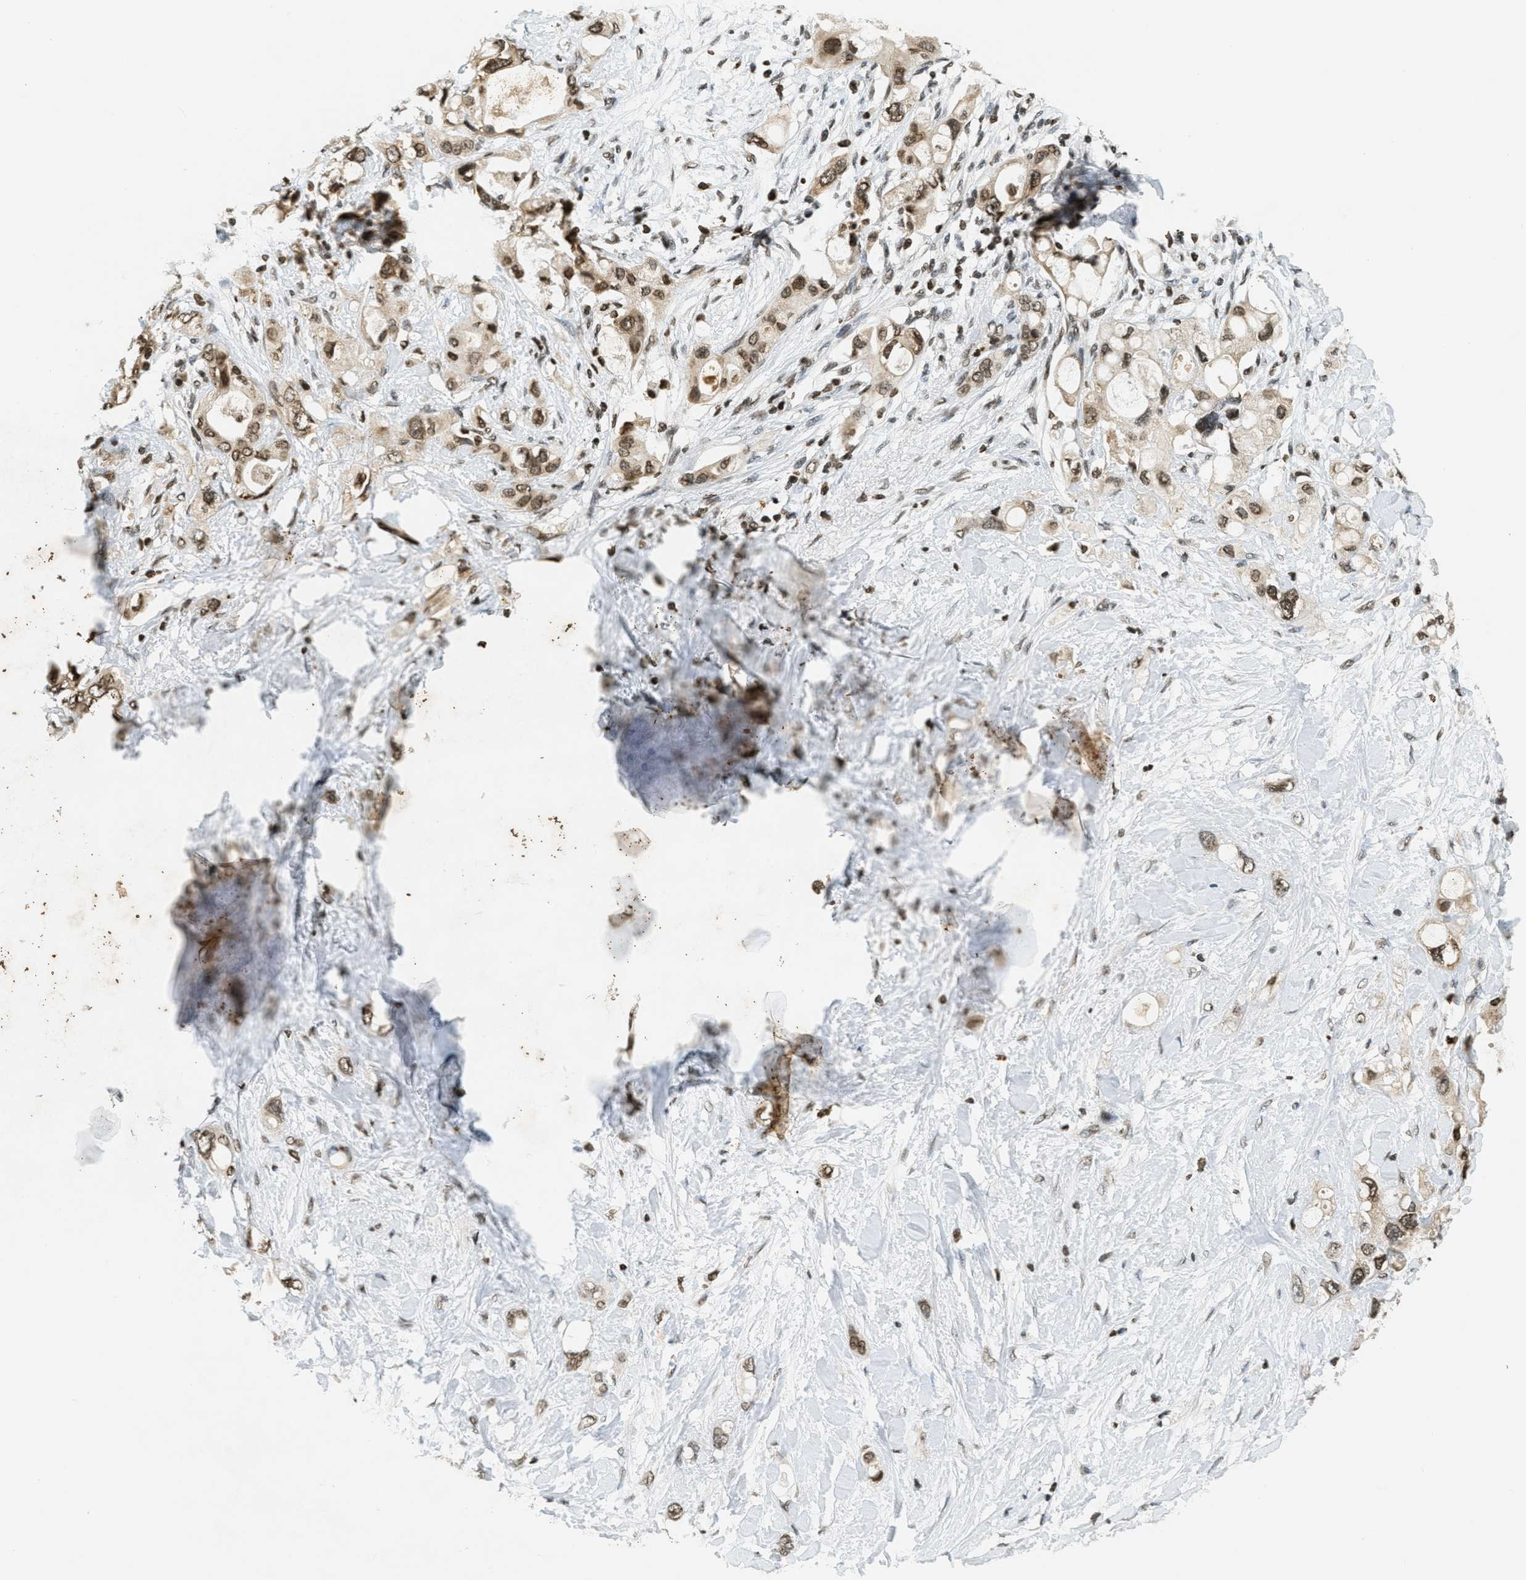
{"staining": {"intensity": "moderate", "quantity": ">75%", "location": "nuclear"}, "tissue": "pancreatic cancer", "cell_type": "Tumor cells", "image_type": "cancer", "snomed": [{"axis": "morphology", "description": "Adenocarcinoma, NOS"}, {"axis": "topography", "description": "Pancreas"}], "caption": "Immunohistochemistry (DAB) staining of human pancreatic adenocarcinoma shows moderate nuclear protein staining in approximately >75% of tumor cells.", "gene": "LDB2", "patient": {"sex": "female", "age": 56}}